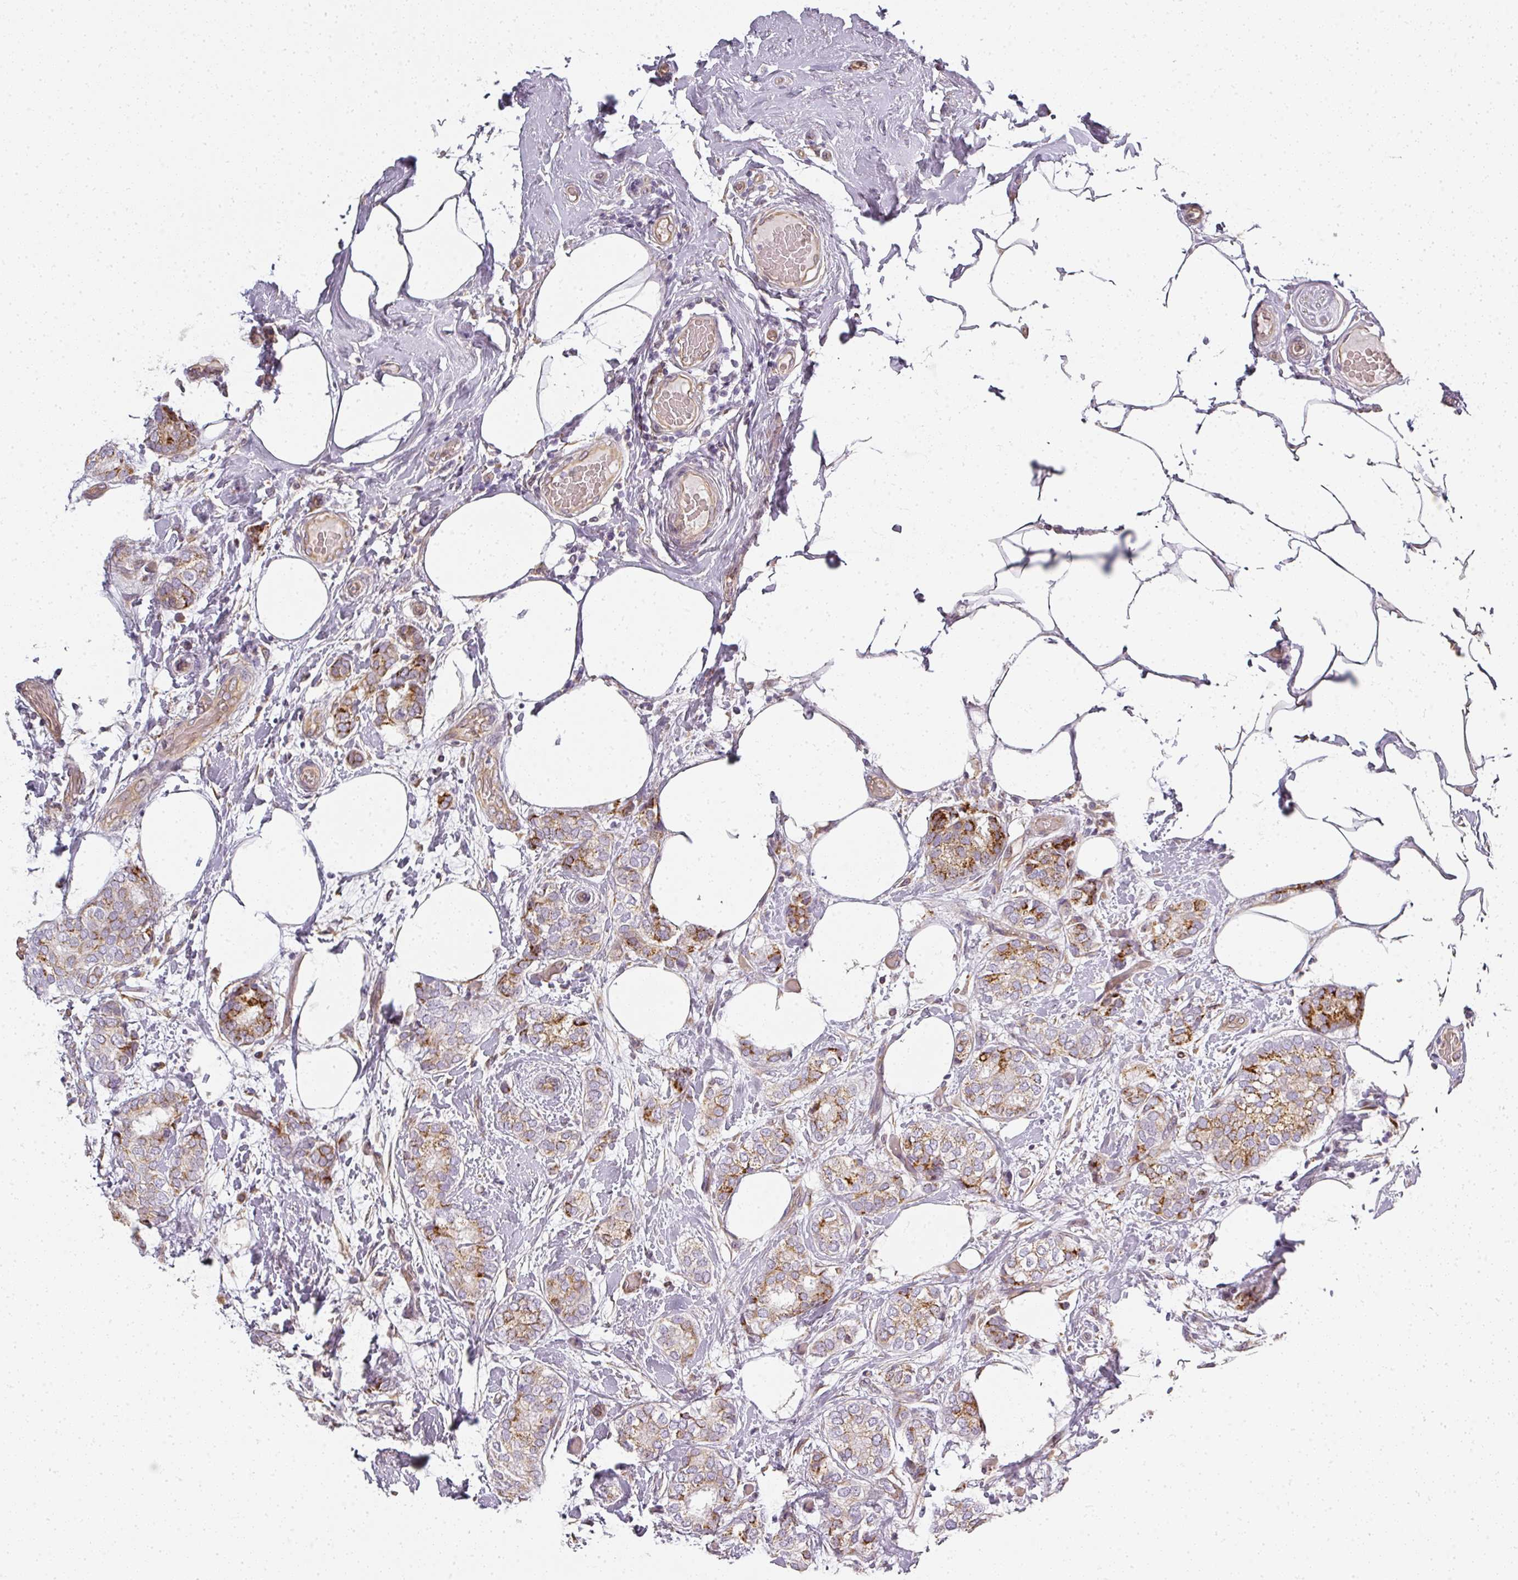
{"staining": {"intensity": "moderate", "quantity": "25%-75%", "location": "cytoplasmic/membranous"}, "tissue": "breast cancer", "cell_type": "Tumor cells", "image_type": "cancer", "snomed": [{"axis": "morphology", "description": "Duct carcinoma"}, {"axis": "topography", "description": "Breast"}], "caption": "Immunohistochemical staining of human breast cancer (invasive ductal carcinoma) shows medium levels of moderate cytoplasmic/membranous positivity in approximately 25%-75% of tumor cells.", "gene": "ATP8B2", "patient": {"sex": "female", "age": 73}}